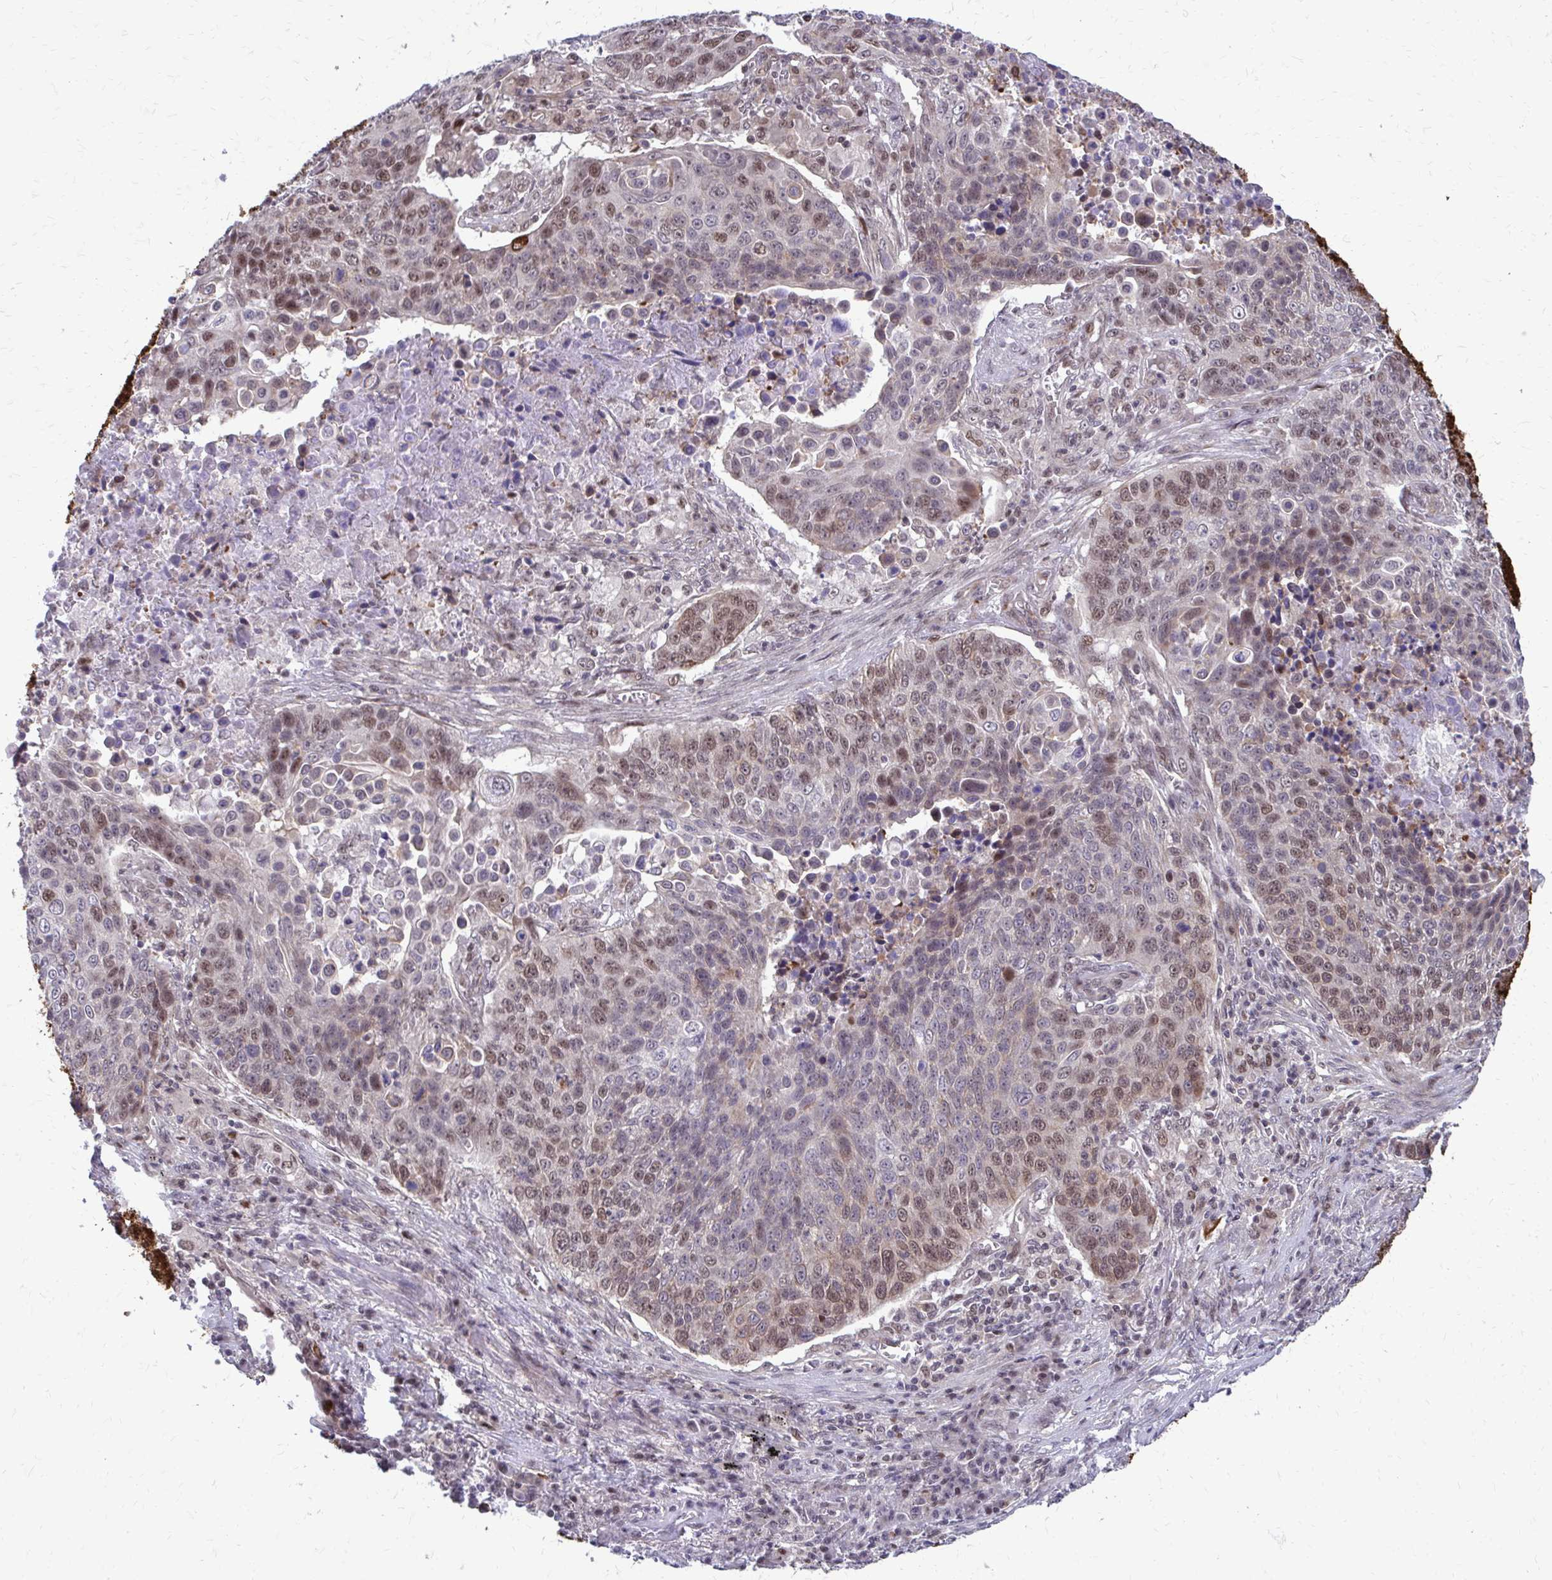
{"staining": {"intensity": "moderate", "quantity": "25%-75%", "location": "nuclear"}, "tissue": "lung cancer", "cell_type": "Tumor cells", "image_type": "cancer", "snomed": [{"axis": "morphology", "description": "Squamous cell carcinoma, NOS"}, {"axis": "topography", "description": "Lung"}], "caption": "Lung cancer stained with a protein marker reveals moderate staining in tumor cells.", "gene": "ANKRD30B", "patient": {"sex": "male", "age": 78}}